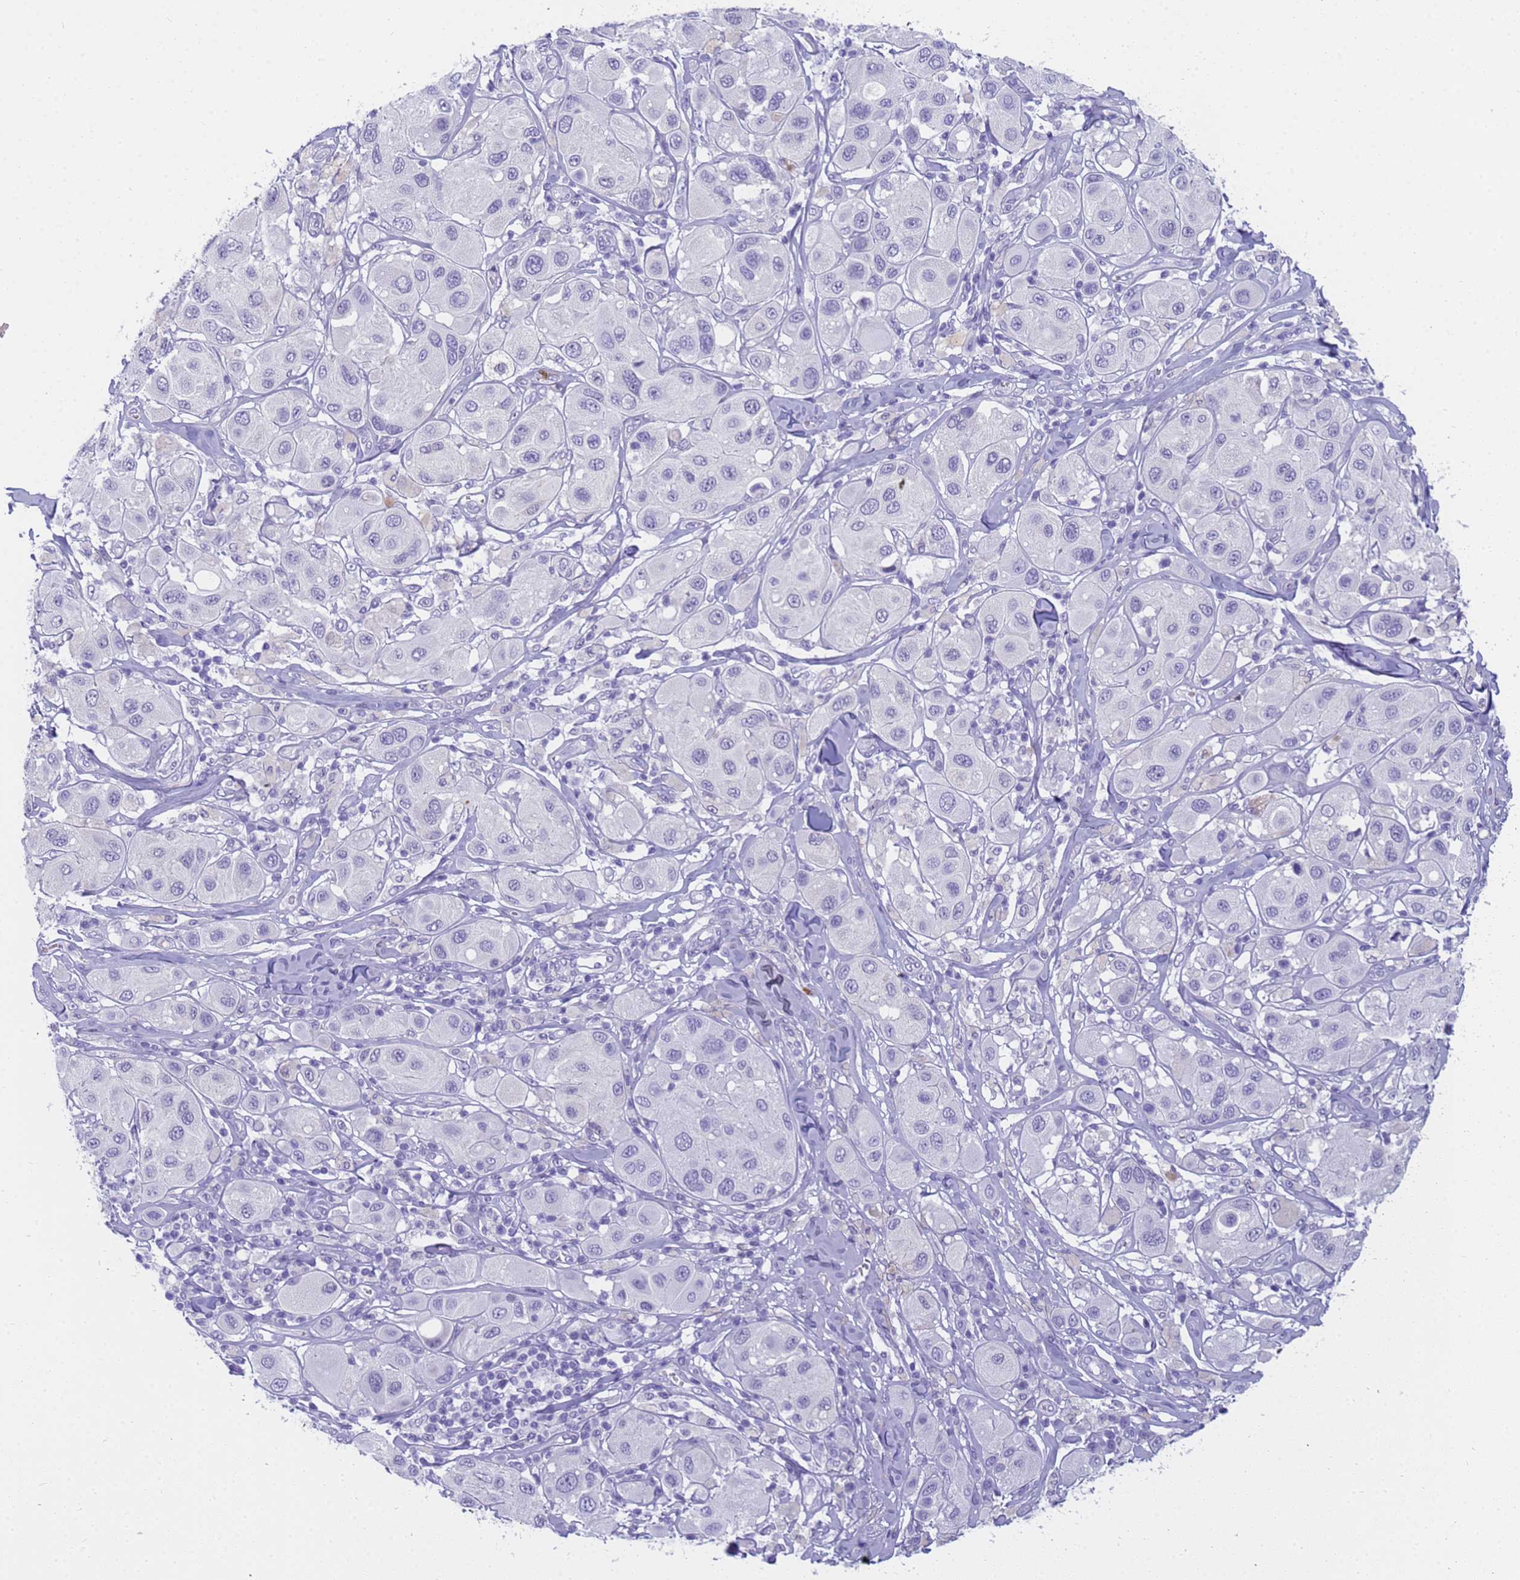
{"staining": {"intensity": "negative", "quantity": "none", "location": "none"}, "tissue": "melanoma", "cell_type": "Tumor cells", "image_type": "cancer", "snomed": [{"axis": "morphology", "description": "Malignant melanoma, Metastatic site"}, {"axis": "topography", "description": "Skin"}], "caption": "Tumor cells are negative for protein expression in human melanoma.", "gene": "RNASE2", "patient": {"sex": "male", "age": 41}}